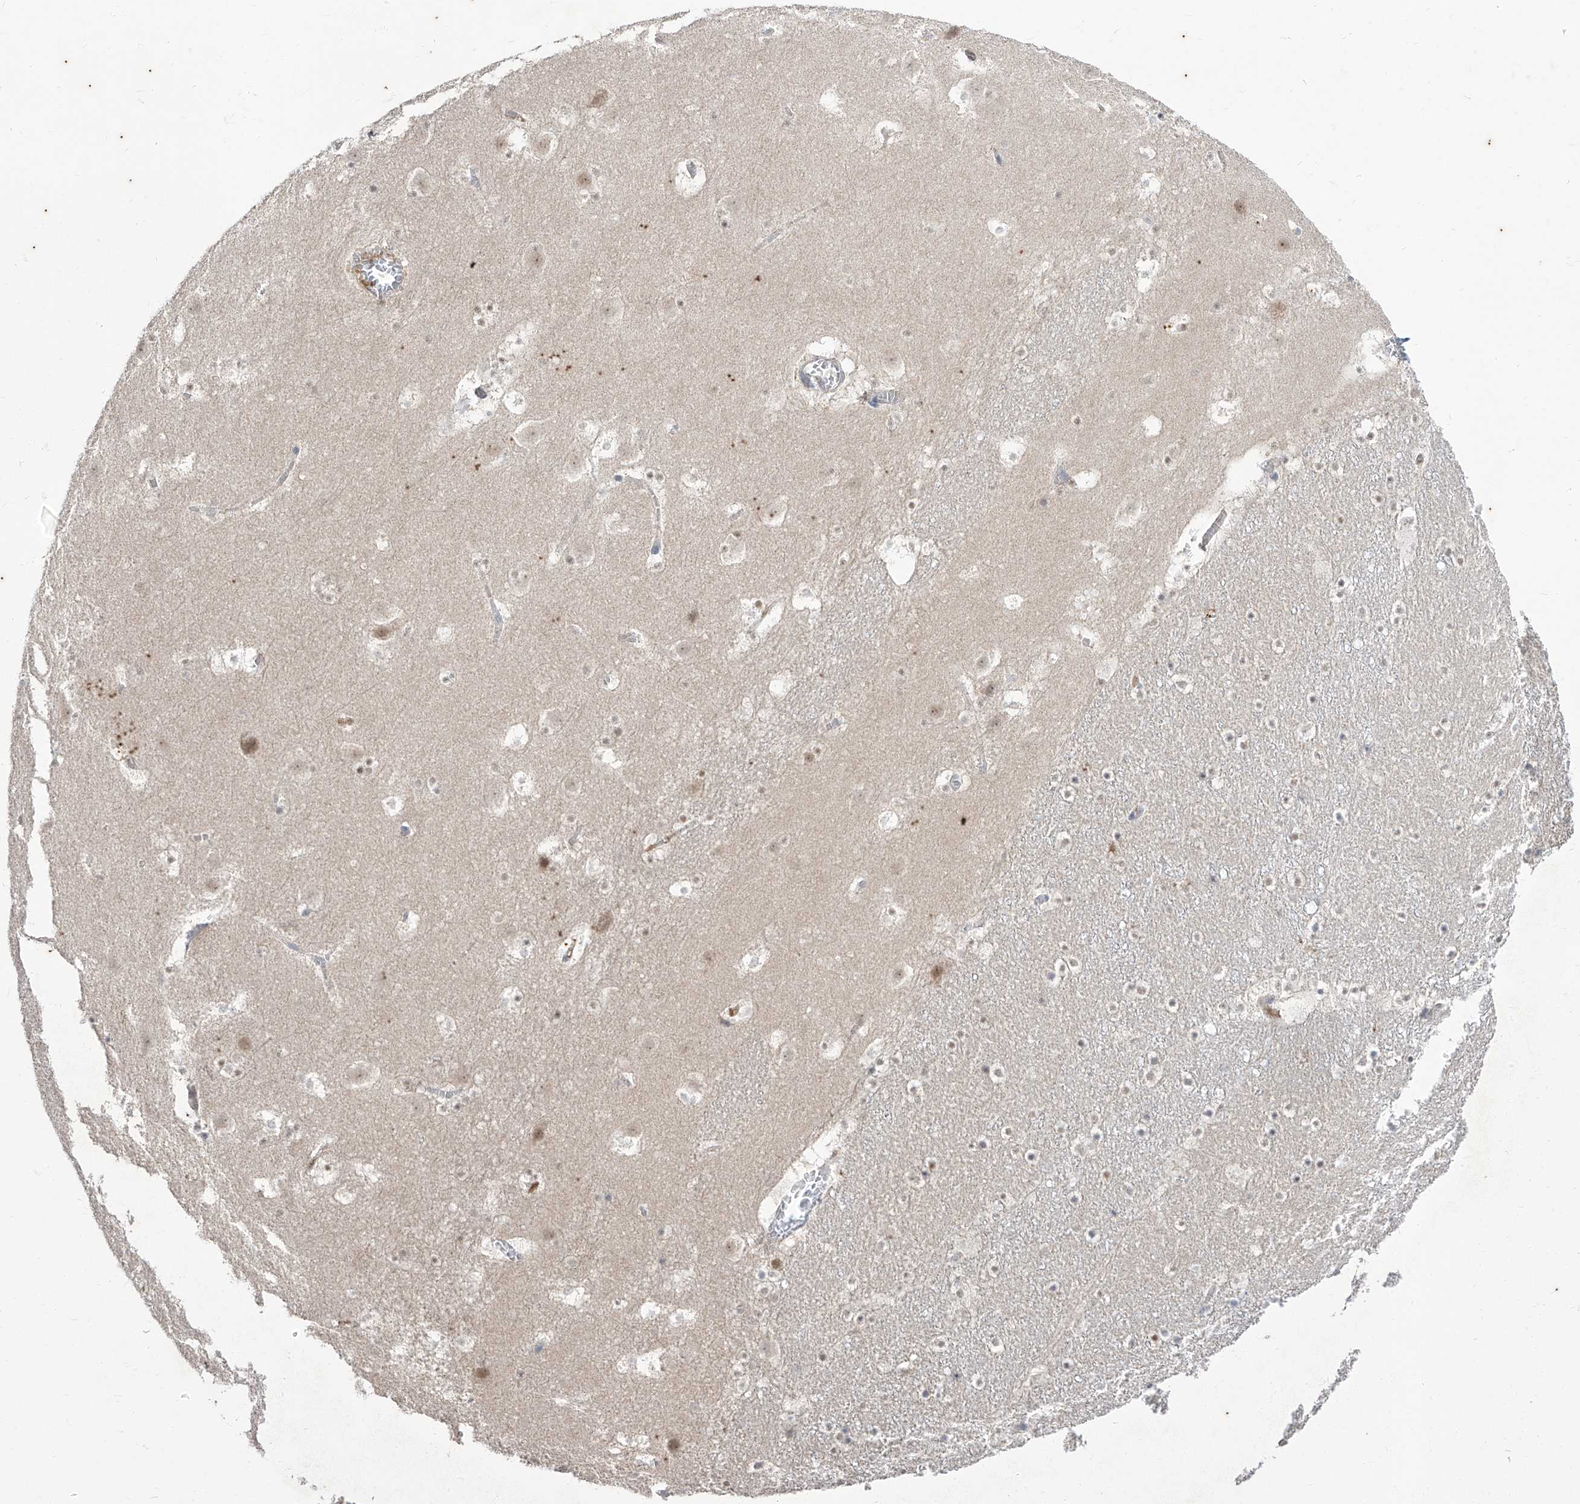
{"staining": {"intensity": "moderate", "quantity": "<25%", "location": "nuclear"}, "tissue": "caudate", "cell_type": "Glial cells", "image_type": "normal", "snomed": [{"axis": "morphology", "description": "Normal tissue, NOS"}, {"axis": "topography", "description": "Lateral ventricle wall"}], "caption": "Human caudate stained with a brown dye reveals moderate nuclear positive staining in approximately <25% of glial cells.", "gene": "PHF20L1", "patient": {"sex": "male", "age": 45}}